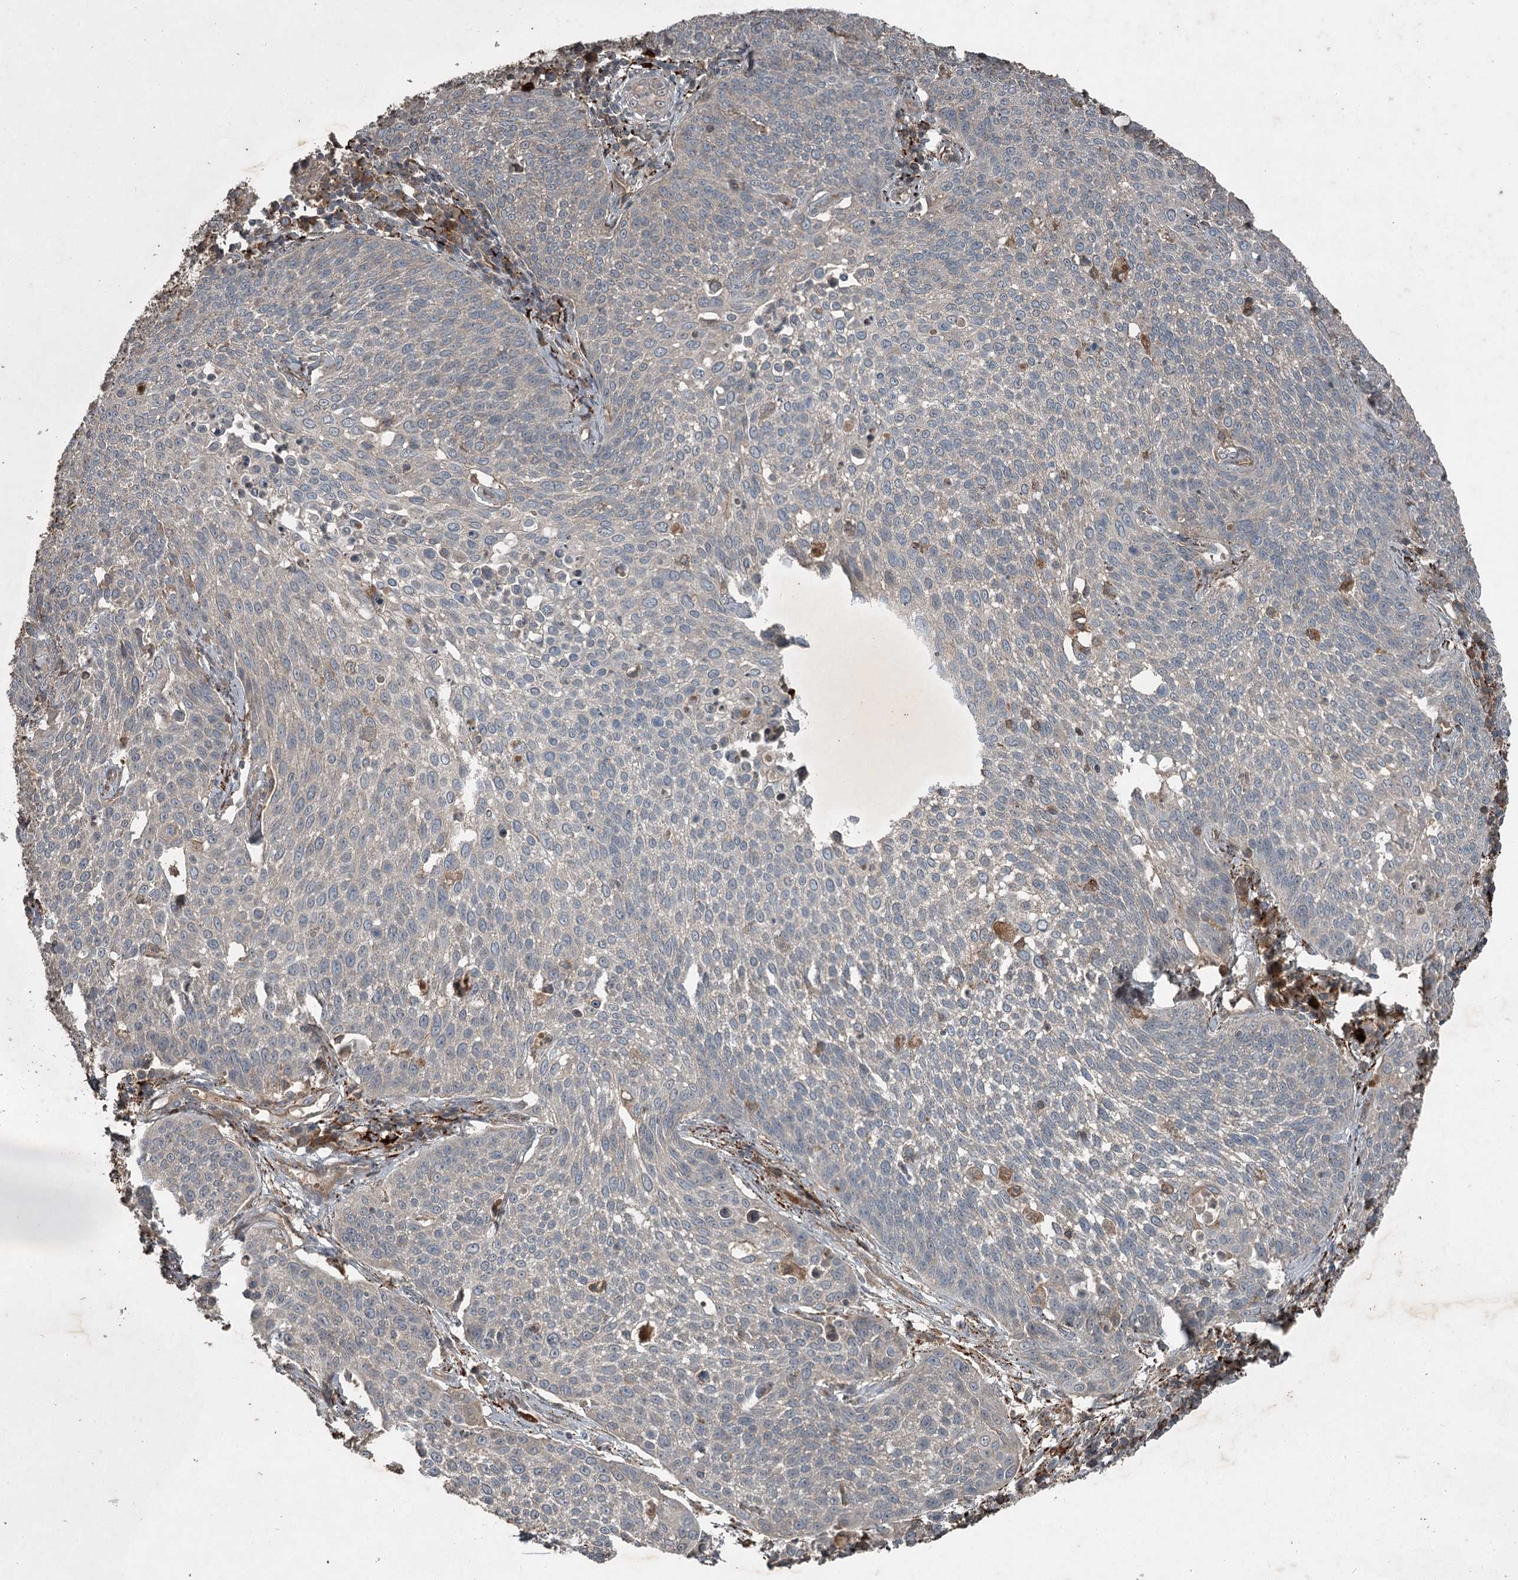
{"staining": {"intensity": "negative", "quantity": "none", "location": "none"}, "tissue": "cervical cancer", "cell_type": "Tumor cells", "image_type": "cancer", "snomed": [{"axis": "morphology", "description": "Squamous cell carcinoma, NOS"}, {"axis": "topography", "description": "Cervix"}], "caption": "A high-resolution histopathology image shows immunohistochemistry (IHC) staining of squamous cell carcinoma (cervical), which exhibits no significant expression in tumor cells. (DAB immunohistochemistry (IHC) with hematoxylin counter stain).", "gene": "SLC39A8", "patient": {"sex": "female", "age": 34}}